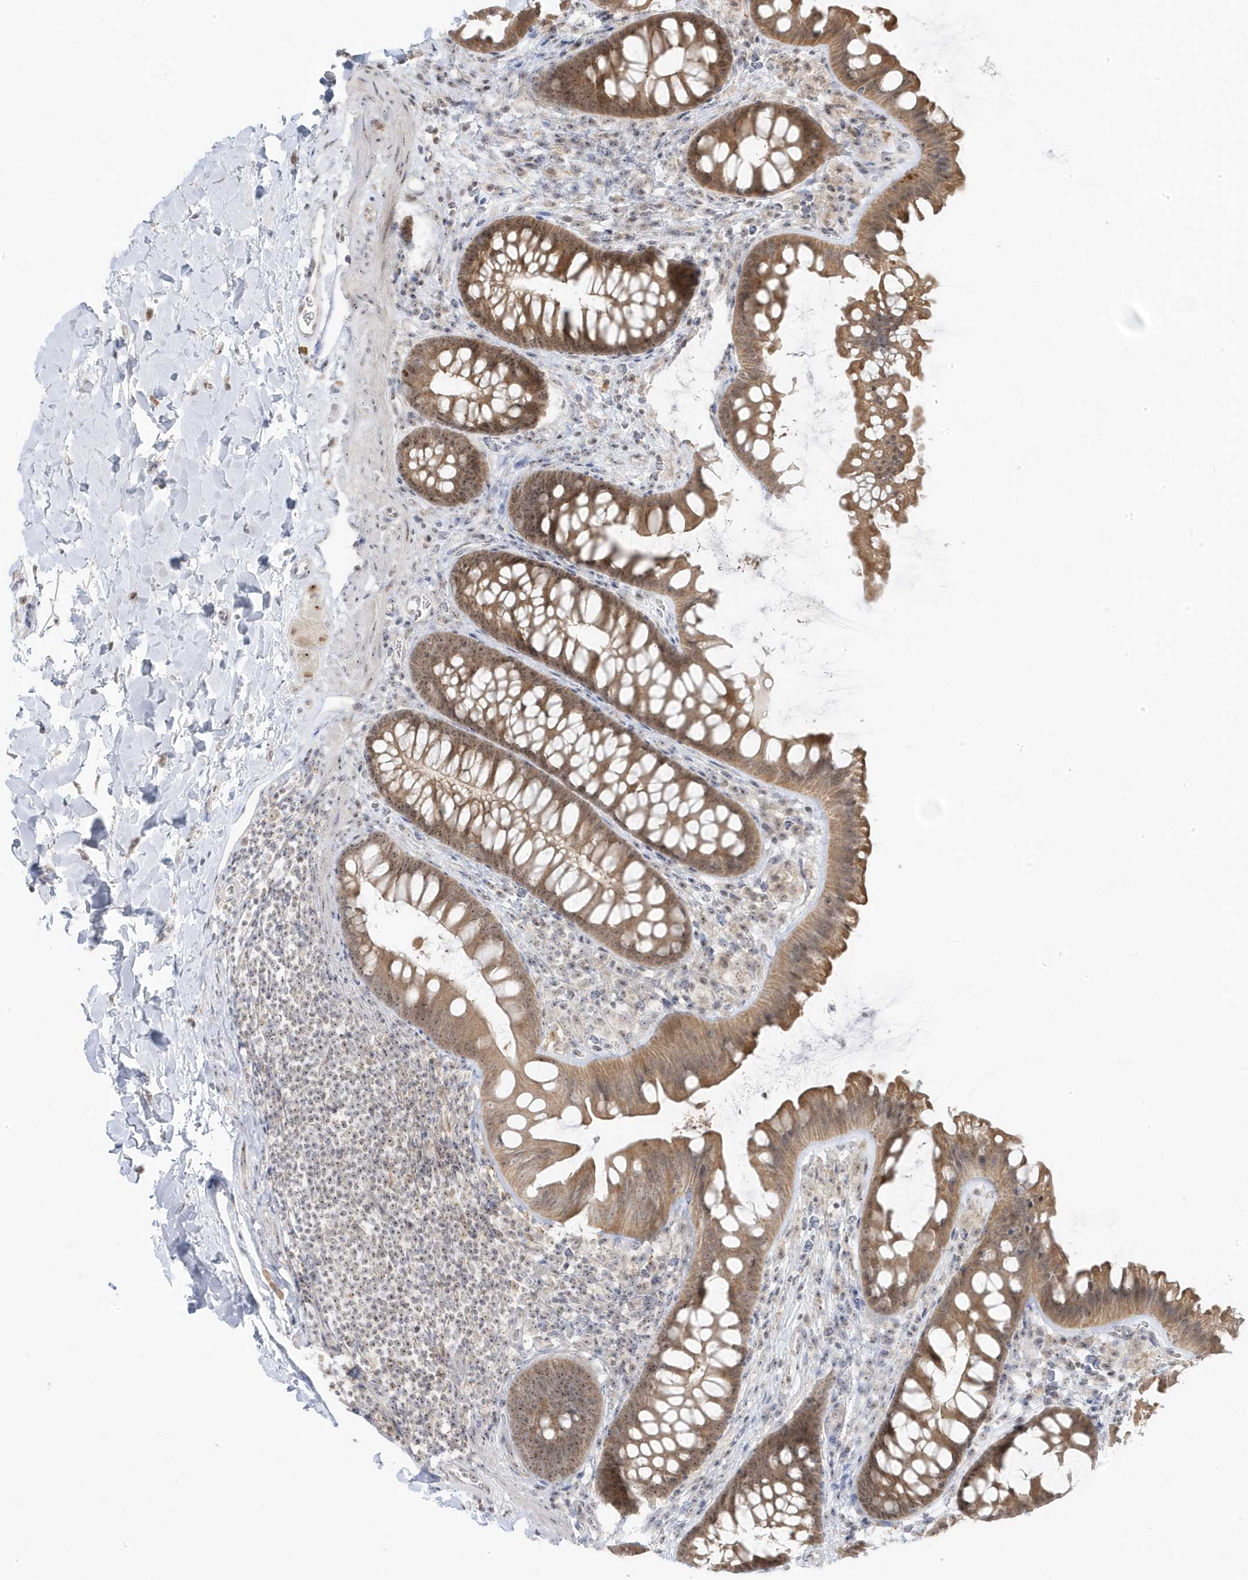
{"staining": {"intensity": "negative", "quantity": "none", "location": "none"}, "tissue": "colon", "cell_type": "Endothelial cells", "image_type": "normal", "snomed": [{"axis": "morphology", "description": "Normal tissue, NOS"}, {"axis": "topography", "description": "Colon"}], "caption": "This is a photomicrograph of immunohistochemistry (IHC) staining of benign colon, which shows no expression in endothelial cells.", "gene": "TSEN15", "patient": {"sex": "female", "age": 62}}